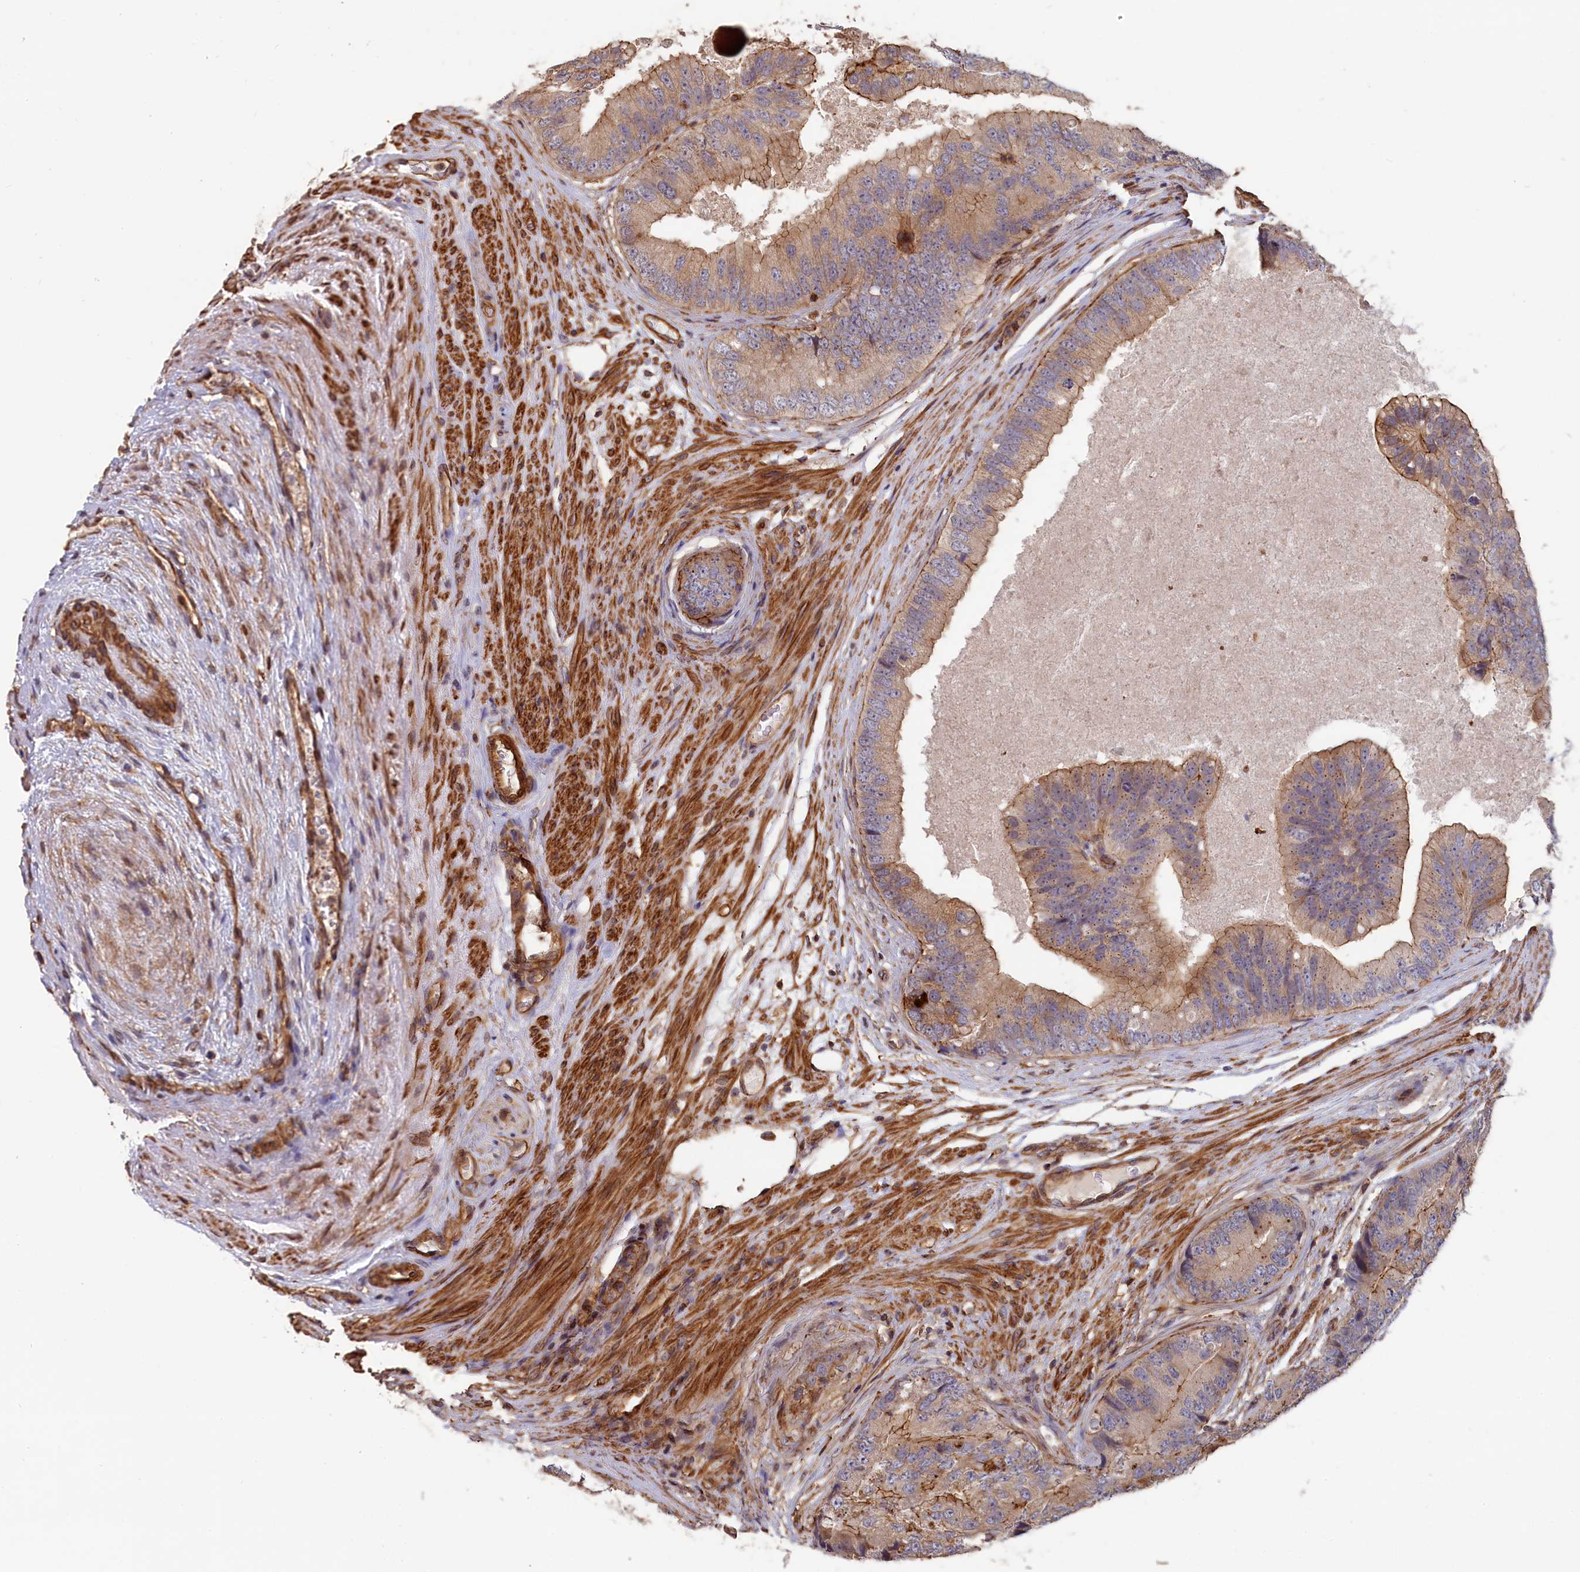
{"staining": {"intensity": "moderate", "quantity": "<25%", "location": "cytoplasmic/membranous"}, "tissue": "prostate cancer", "cell_type": "Tumor cells", "image_type": "cancer", "snomed": [{"axis": "morphology", "description": "Adenocarcinoma, High grade"}, {"axis": "topography", "description": "Prostate"}], "caption": "Prostate cancer (adenocarcinoma (high-grade)) stained with a brown dye exhibits moderate cytoplasmic/membranous positive positivity in approximately <25% of tumor cells.", "gene": "ANKRD27", "patient": {"sex": "male", "age": 70}}